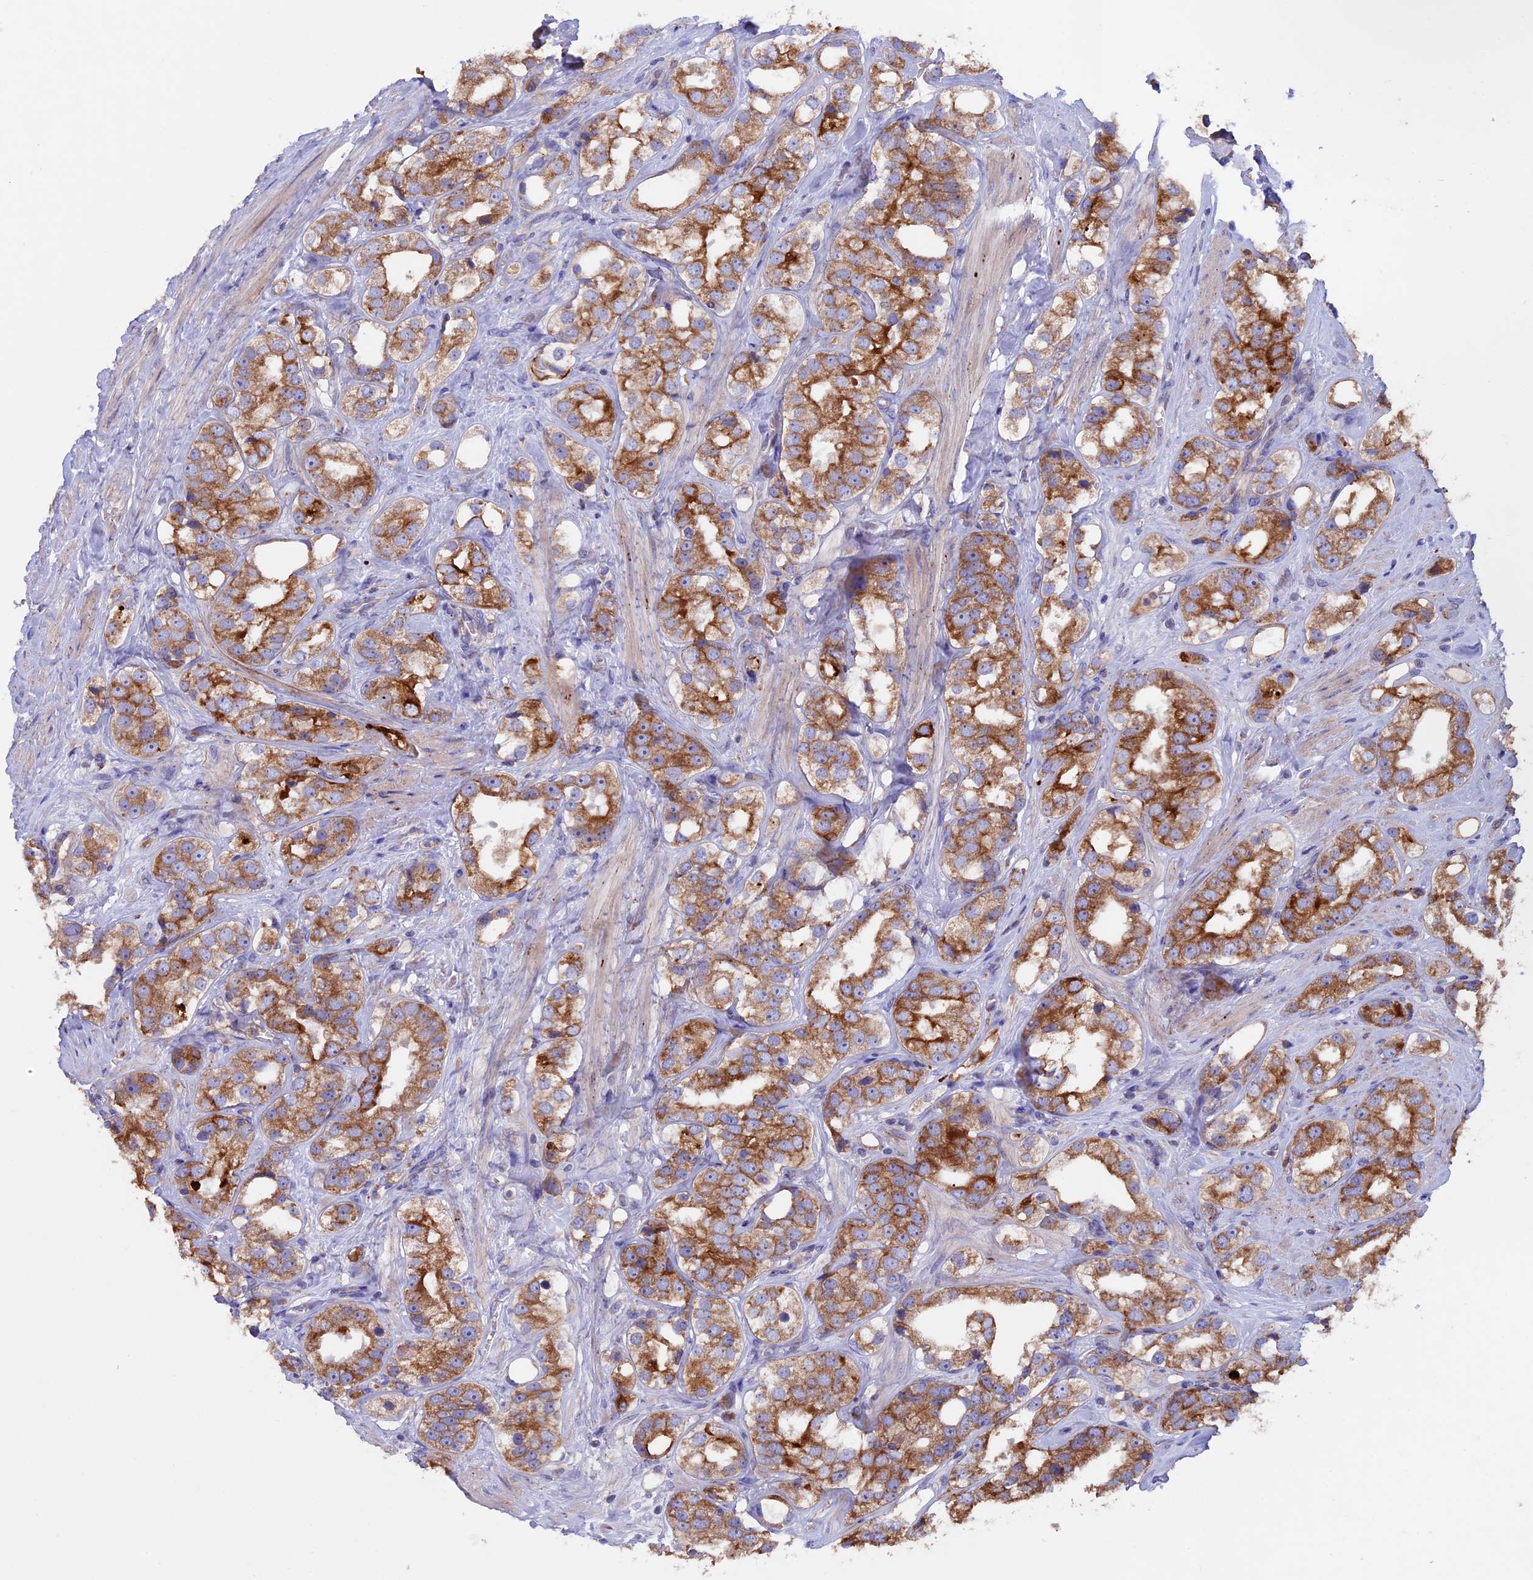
{"staining": {"intensity": "moderate", "quantity": ">75%", "location": "cytoplasmic/membranous"}, "tissue": "prostate cancer", "cell_type": "Tumor cells", "image_type": "cancer", "snomed": [{"axis": "morphology", "description": "Adenocarcinoma, NOS"}, {"axis": "topography", "description": "Prostate"}], "caption": "A medium amount of moderate cytoplasmic/membranous positivity is appreciated in about >75% of tumor cells in prostate adenocarcinoma tissue. Nuclei are stained in blue.", "gene": "PTPN9", "patient": {"sex": "male", "age": 79}}